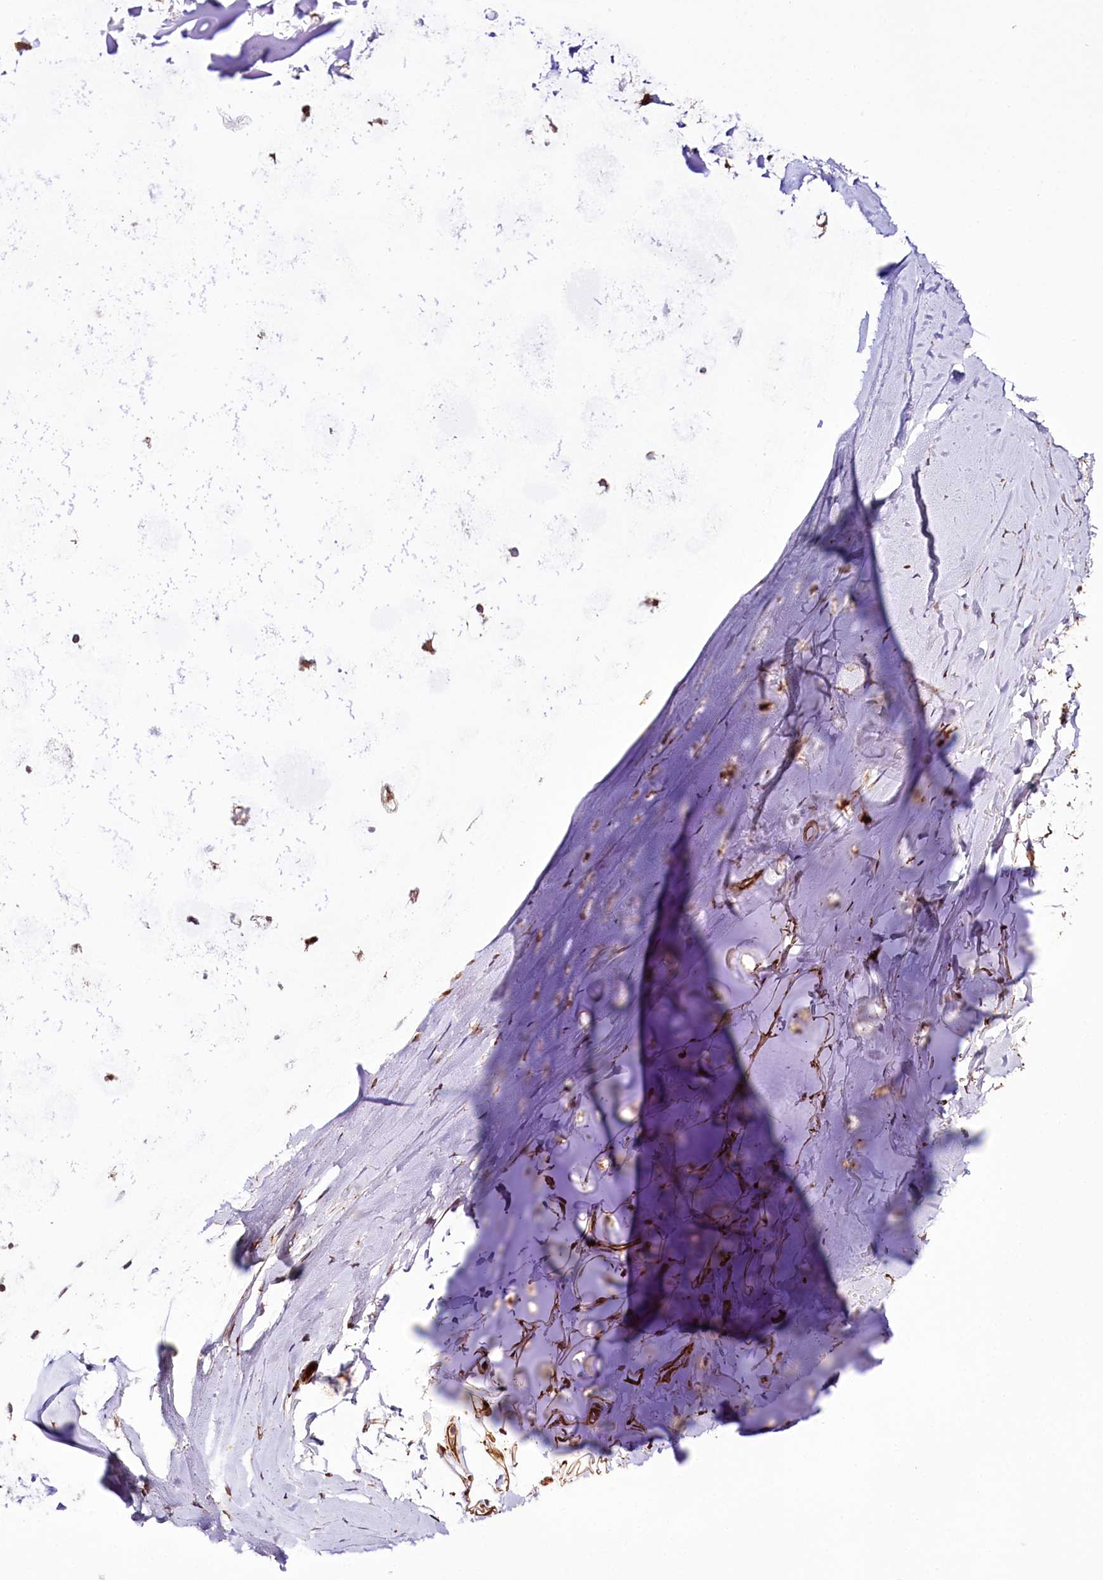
{"staining": {"intensity": "moderate", "quantity": ">75%", "location": "cytoplasmic/membranous,nuclear"}, "tissue": "adipose tissue", "cell_type": "Adipocytes", "image_type": "normal", "snomed": [{"axis": "morphology", "description": "Normal tissue, NOS"}, {"axis": "topography", "description": "Lymph node"}, {"axis": "topography", "description": "Bronchus"}], "caption": "This is an image of IHC staining of normal adipose tissue, which shows moderate expression in the cytoplasmic/membranous,nuclear of adipocytes.", "gene": "CUTC", "patient": {"sex": "male", "age": 63}}